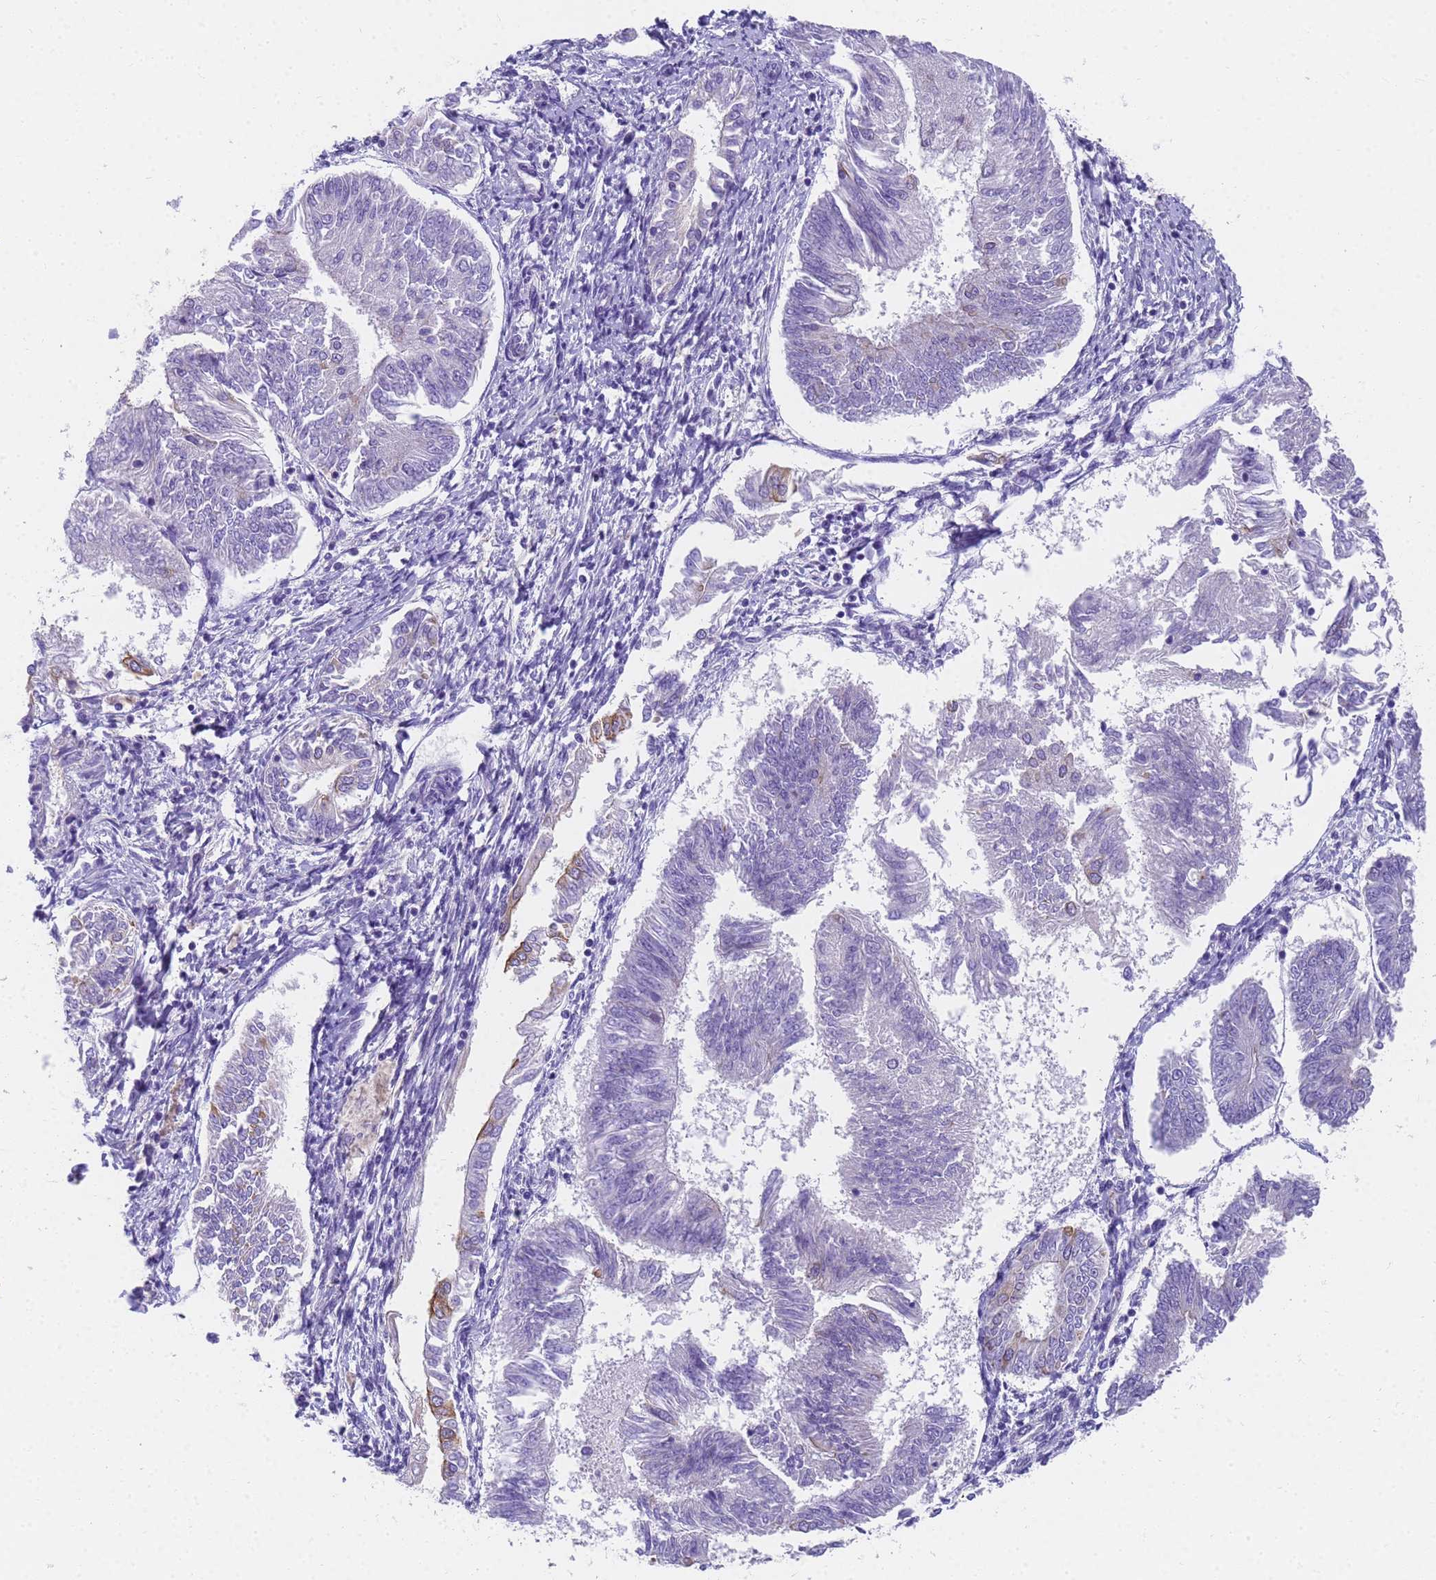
{"staining": {"intensity": "moderate", "quantity": "<25%", "location": "cytoplasmic/membranous"}, "tissue": "endometrial cancer", "cell_type": "Tumor cells", "image_type": "cancer", "snomed": [{"axis": "morphology", "description": "Adenocarcinoma, NOS"}, {"axis": "topography", "description": "Endometrium"}], "caption": "Immunohistochemical staining of adenocarcinoma (endometrial) reveals low levels of moderate cytoplasmic/membranous protein positivity in about <25% of tumor cells.", "gene": "MVB12A", "patient": {"sex": "female", "age": 58}}